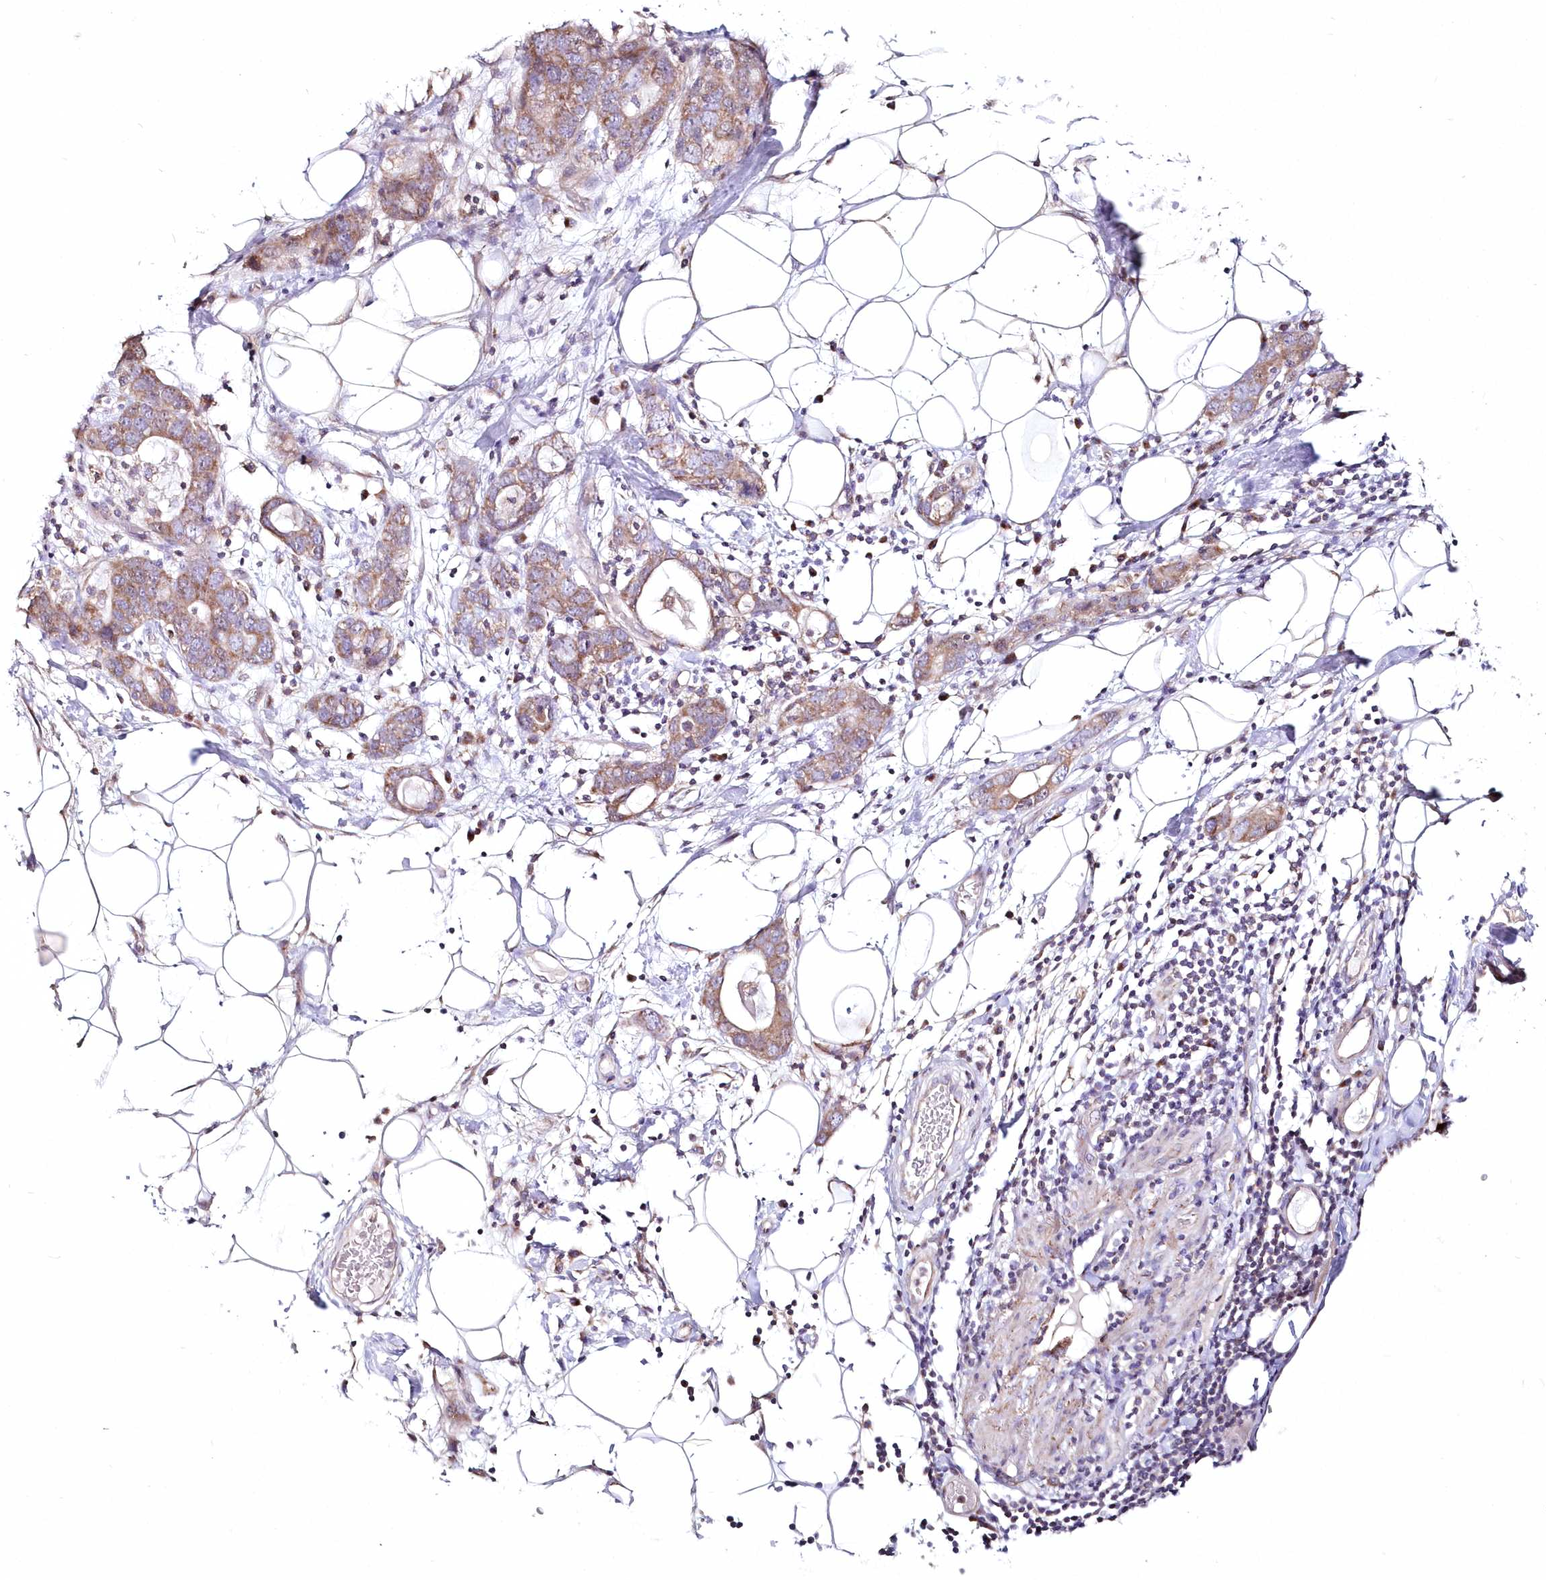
{"staining": {"intensity": "moderate", "quantity": ">75%", "location": "cytoplasmic/membranous"}, "tissue": "stomach cancer", "cell_type": "Tumor cells", "image_type": "cancer", "snomed": [{"axis": "morphology", "description": "Adenocarcinoma, NOS"}, {"axis": "topography", "description": "Stomach, lower"}], "caption": "Brown immunohistochemical staining in stomach cancer exhibits moderate cytoplasmic/membranous positivity in about >75% of tumor cells.", "gene": "DNA2", "patient": {"sex": "female", "age": 93}}